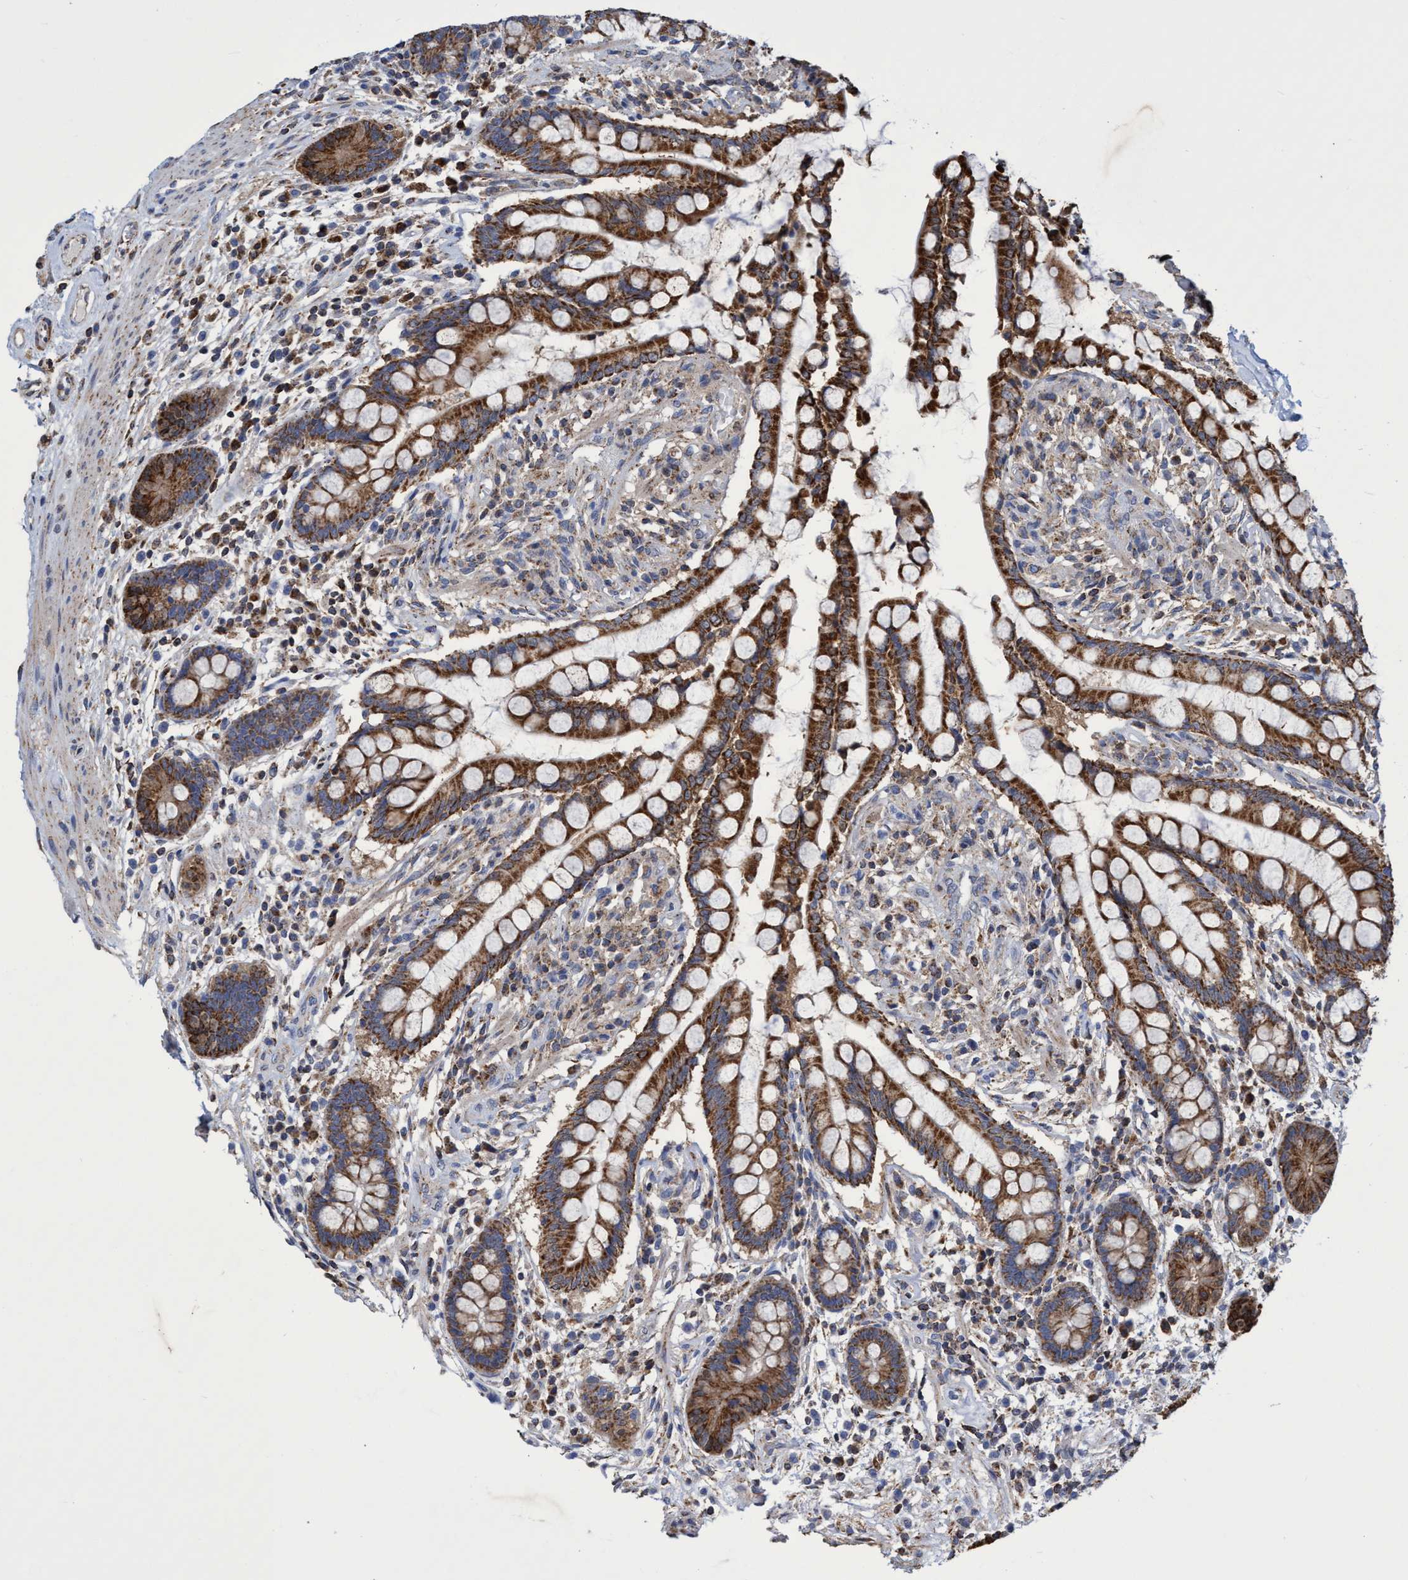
{"staining": {"intensity": "moderate", "quantity": ">75%", "location": "cytoplasmic/membranous"}, "tissue": "colon", "cell_type": "Endothelial cells", "image_type": "normal", "snomed": [{"axis": "morphology", "description": "Normal tissue, NOS"}, {"axis": "topography", "description": "Colon"}], "caption": "Moderate cytoplasmic/membranous expression for a protein is appreciated in about >75% of endothelial cells of benign colon using immunohistochemistry.", "gene": "CRYZ", "patient": {"sex": "male", "age": 73}}